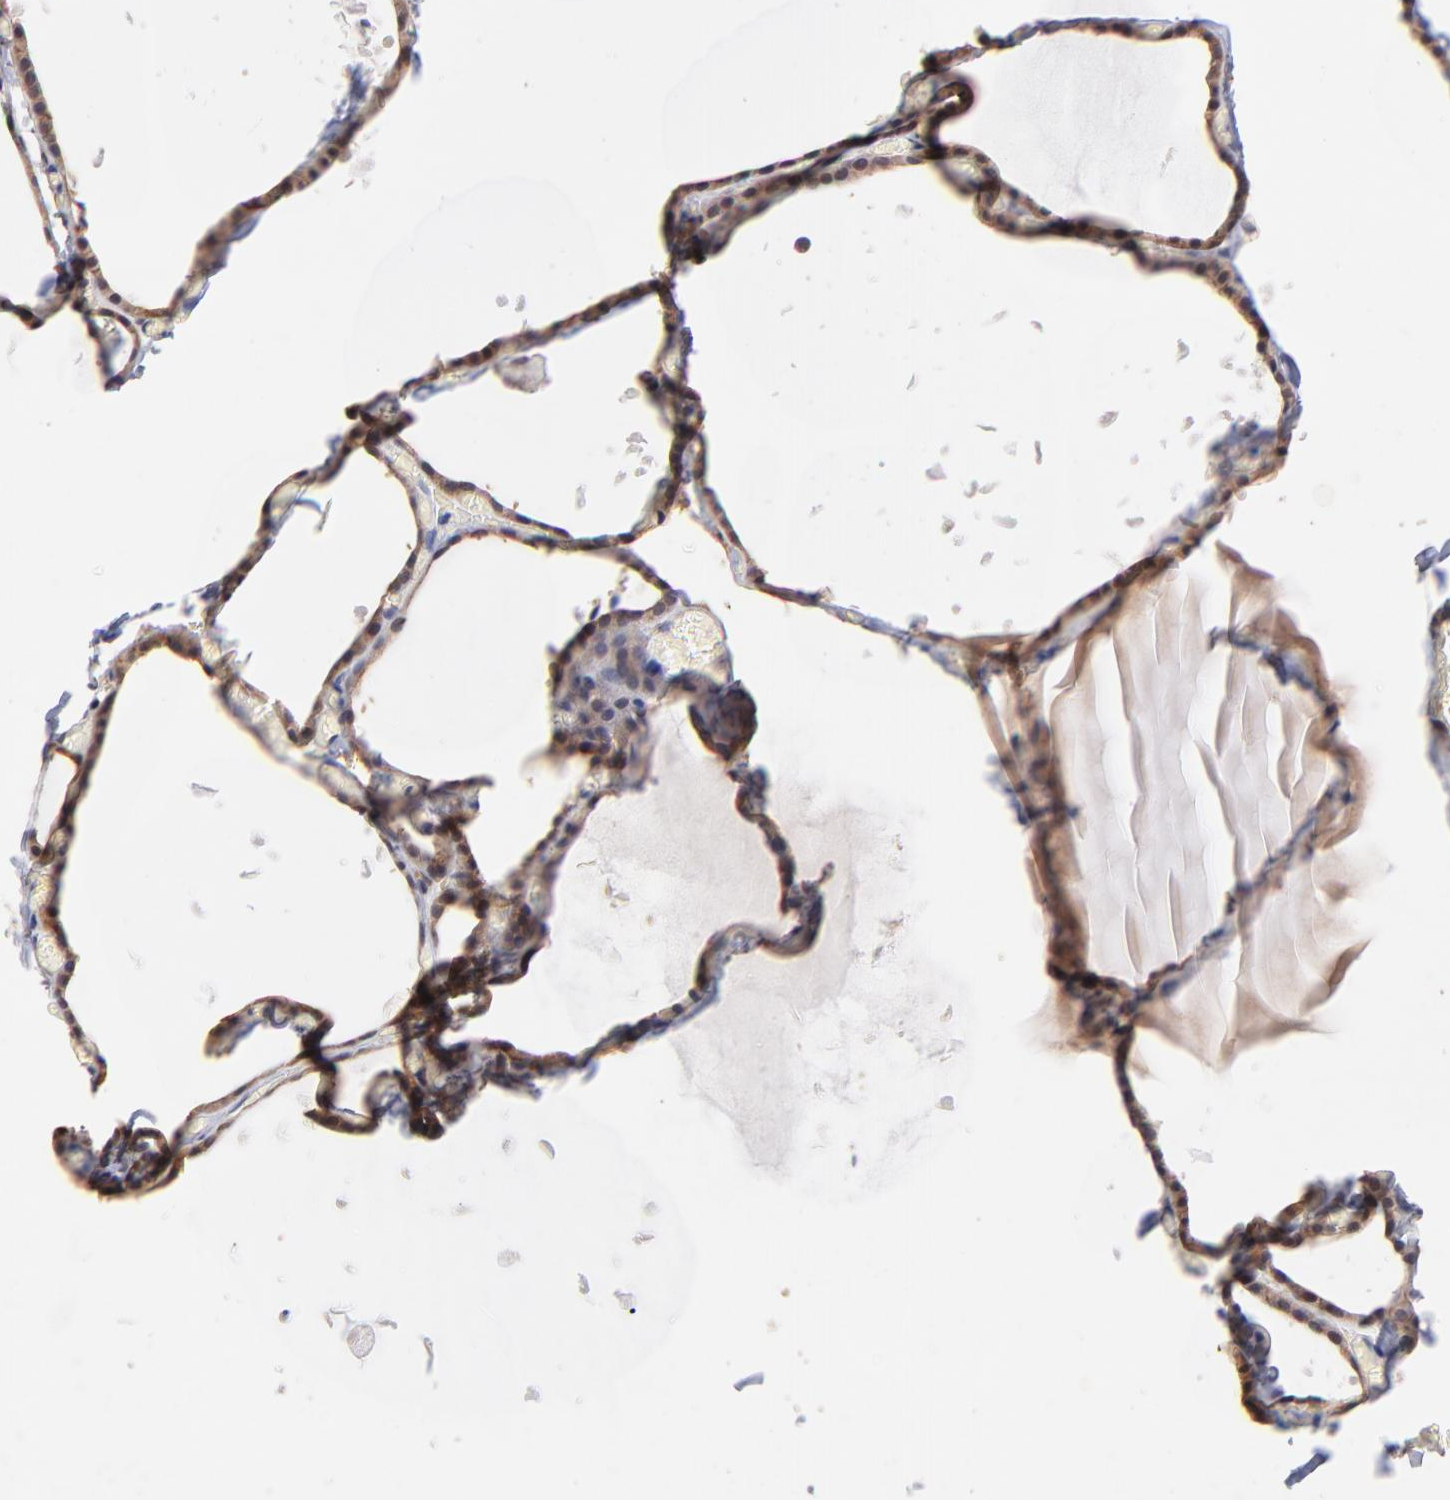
{"staining": {"intensity": "moderate", "quantity": ">75%", "location": "cytoplasmic/membranous"}, "tissue": "thyroid gland", "cell_type": "Glandular cells", "image_type": "normal", "snomed": [{"axis": "morphology", "description": "Normal tissue, NOS"}, {"axis": "topography", "description": "Thyroid gland"}], "caption": "High-magnification brightfield microscopy of benign thyroid gland stained with DAB (3,3'-diaminobenzidine) (brown) and counterstained with hematoxylin (blue). glandular cells exhibit moderate cytoplasmic/membranous expression is identified in approximately>75% of cells.", "gene": "STAP2", "patient": {"sex": "female", "age": 22}}